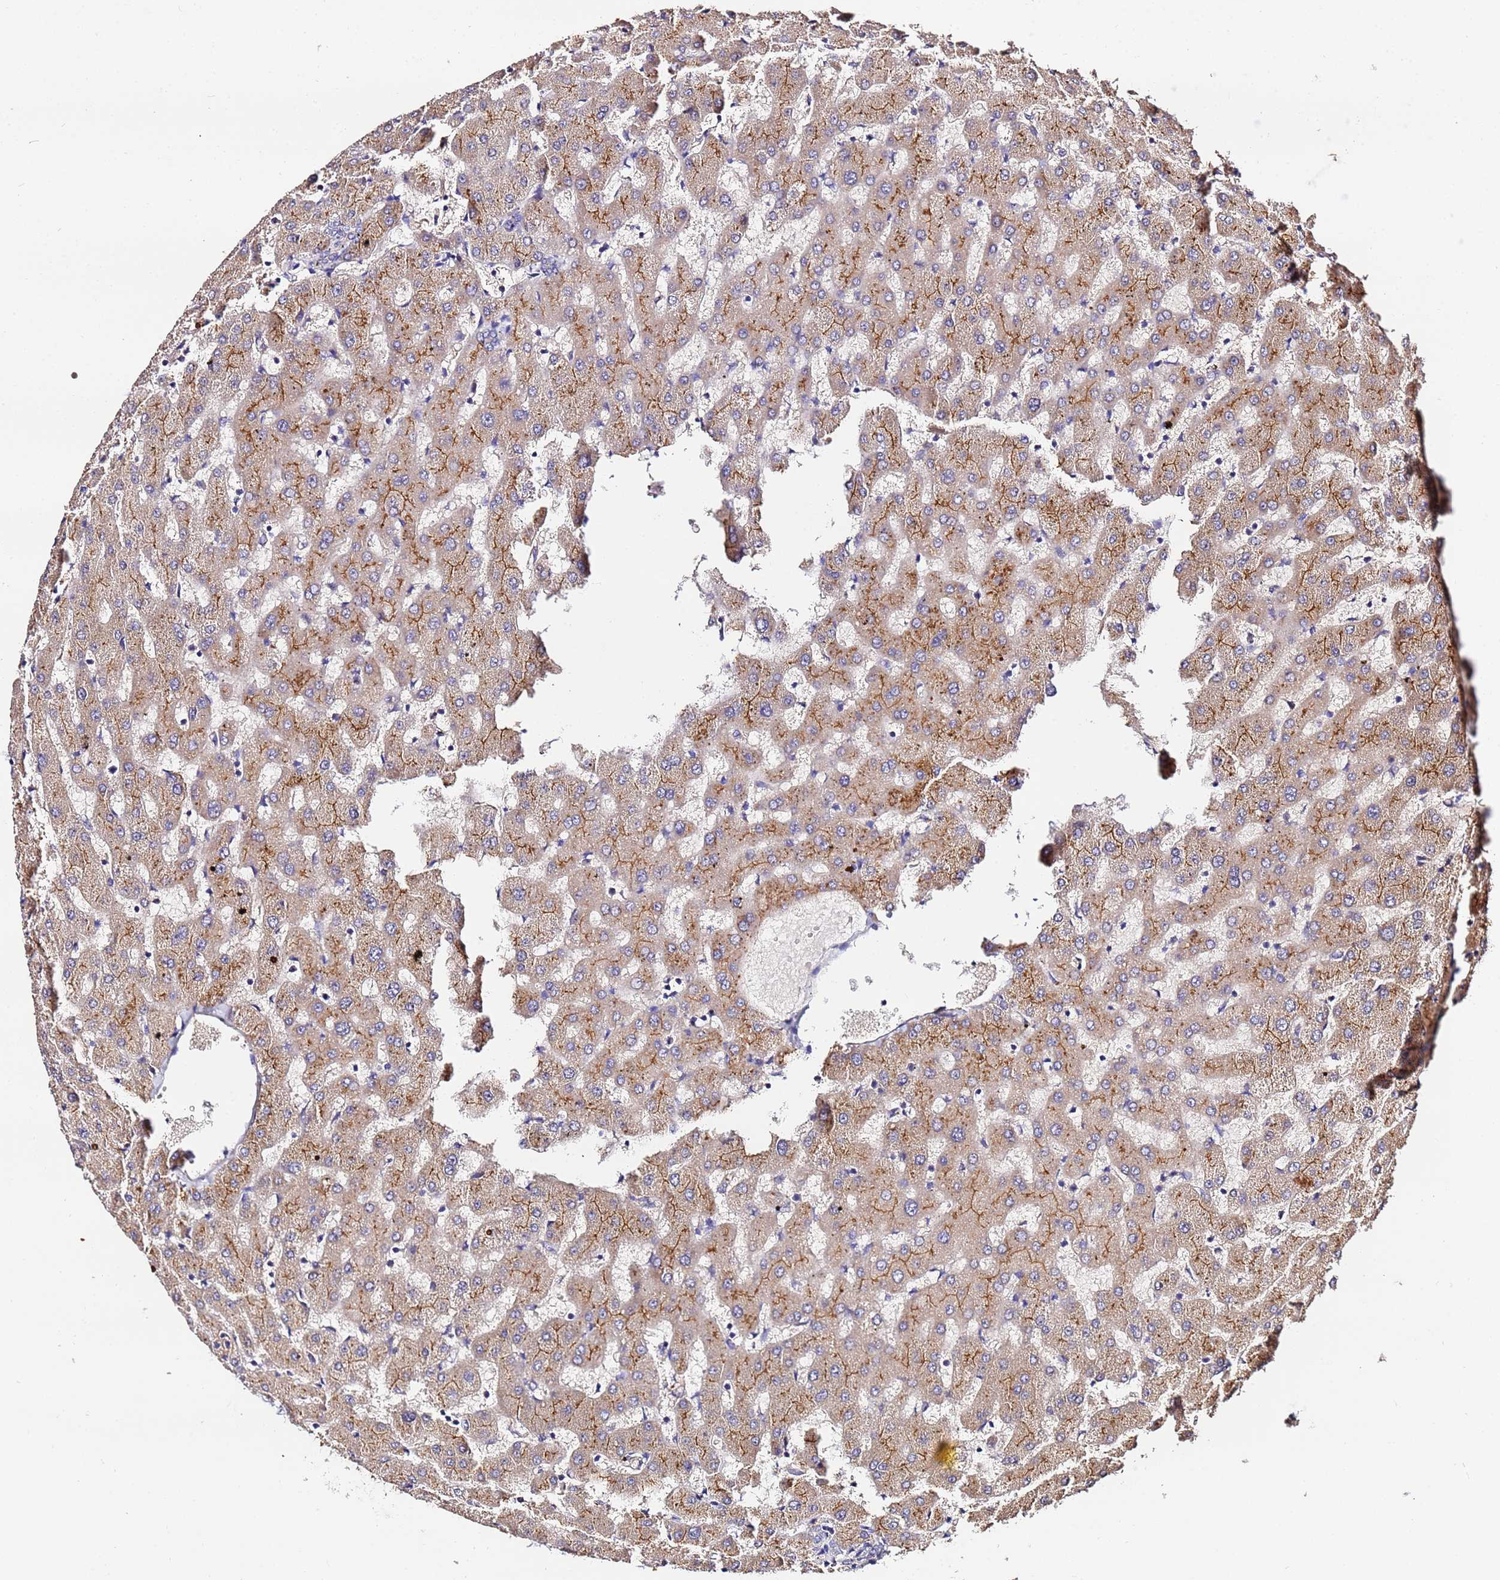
{"staining": {"intensity": "negative", "quantity": "none", "location": "none"}, "tissue": "liver", "cell_type": "Cholangiocytes", "image_type": "normal", "snomed": [{"axis": "morphology", "description": "Normal tissue, NOS"}, {"axis": "topography", "description": "Liver"}], "caption": "IHC histopathology image of normal human liver stained for a protein (brown), which demonstrates no expression in cholangiocytes. (Brightfield microscopy of DAB IHC at high magnification).", "gene": "MTERF1", "patient": {"sex": "female", "age": 63}}